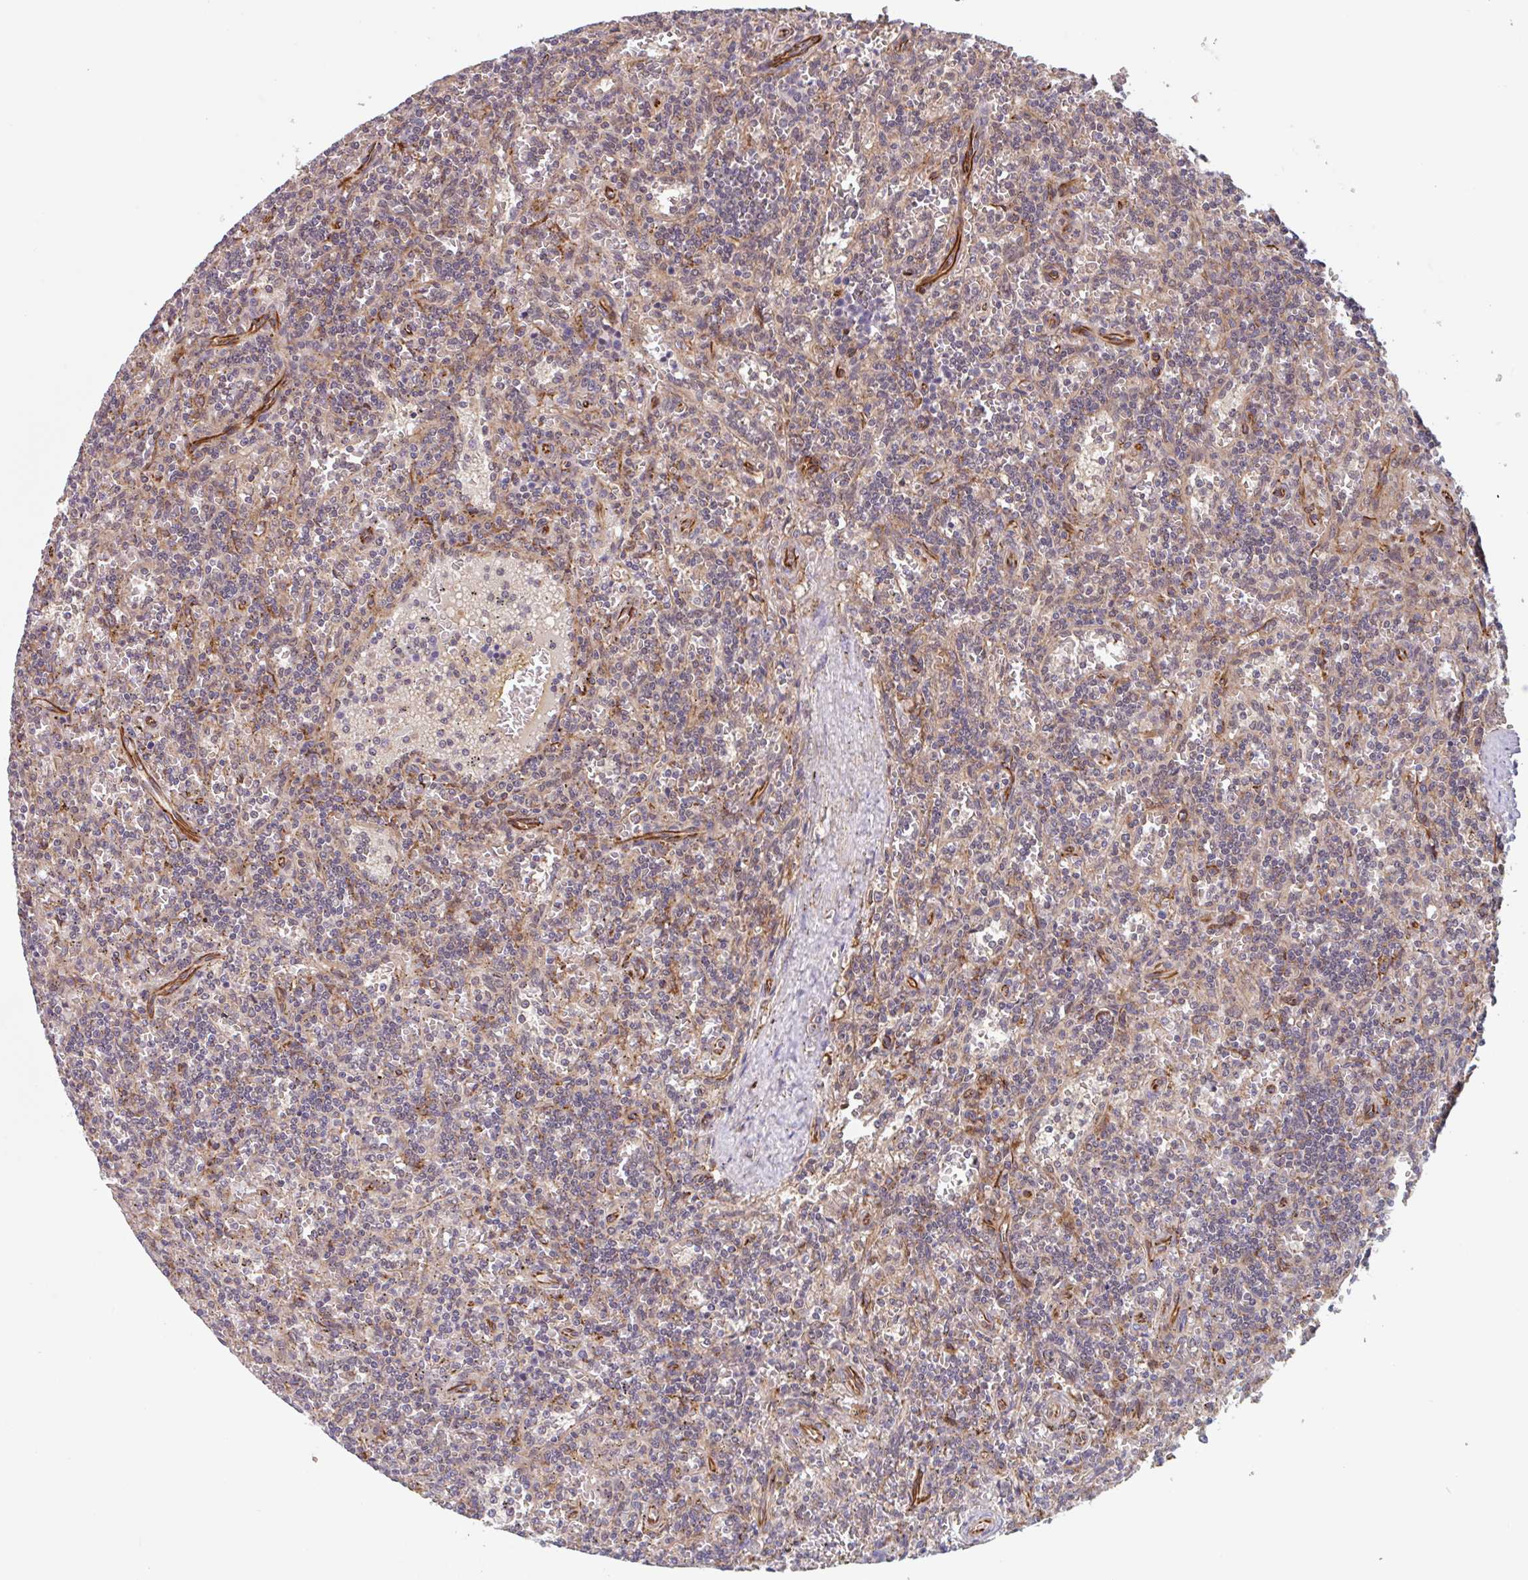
{"staining": {"intensity": "negative", "quantity": "none", "location": "none"}, "tissue": "lymphoma", "cell_type": "Tumor cells", "image_type": "cancer", "snomed": [{"axis": "morphology", "description": "Malignant lymphoma, non-Hodgkin's type, Low grade"}, {"axis": "topography", "description": "Spleen"}], "caption": "Tumor cells show no significant expression in low-grade malignant lymphoma, non-Hodgkin's type. (Brightfield microscopy of DAB (3,3'-diaminobenzidine) IHC at high magnification).", "gene": "NUB1", "patient": {"sex": "male", "age": 73}}